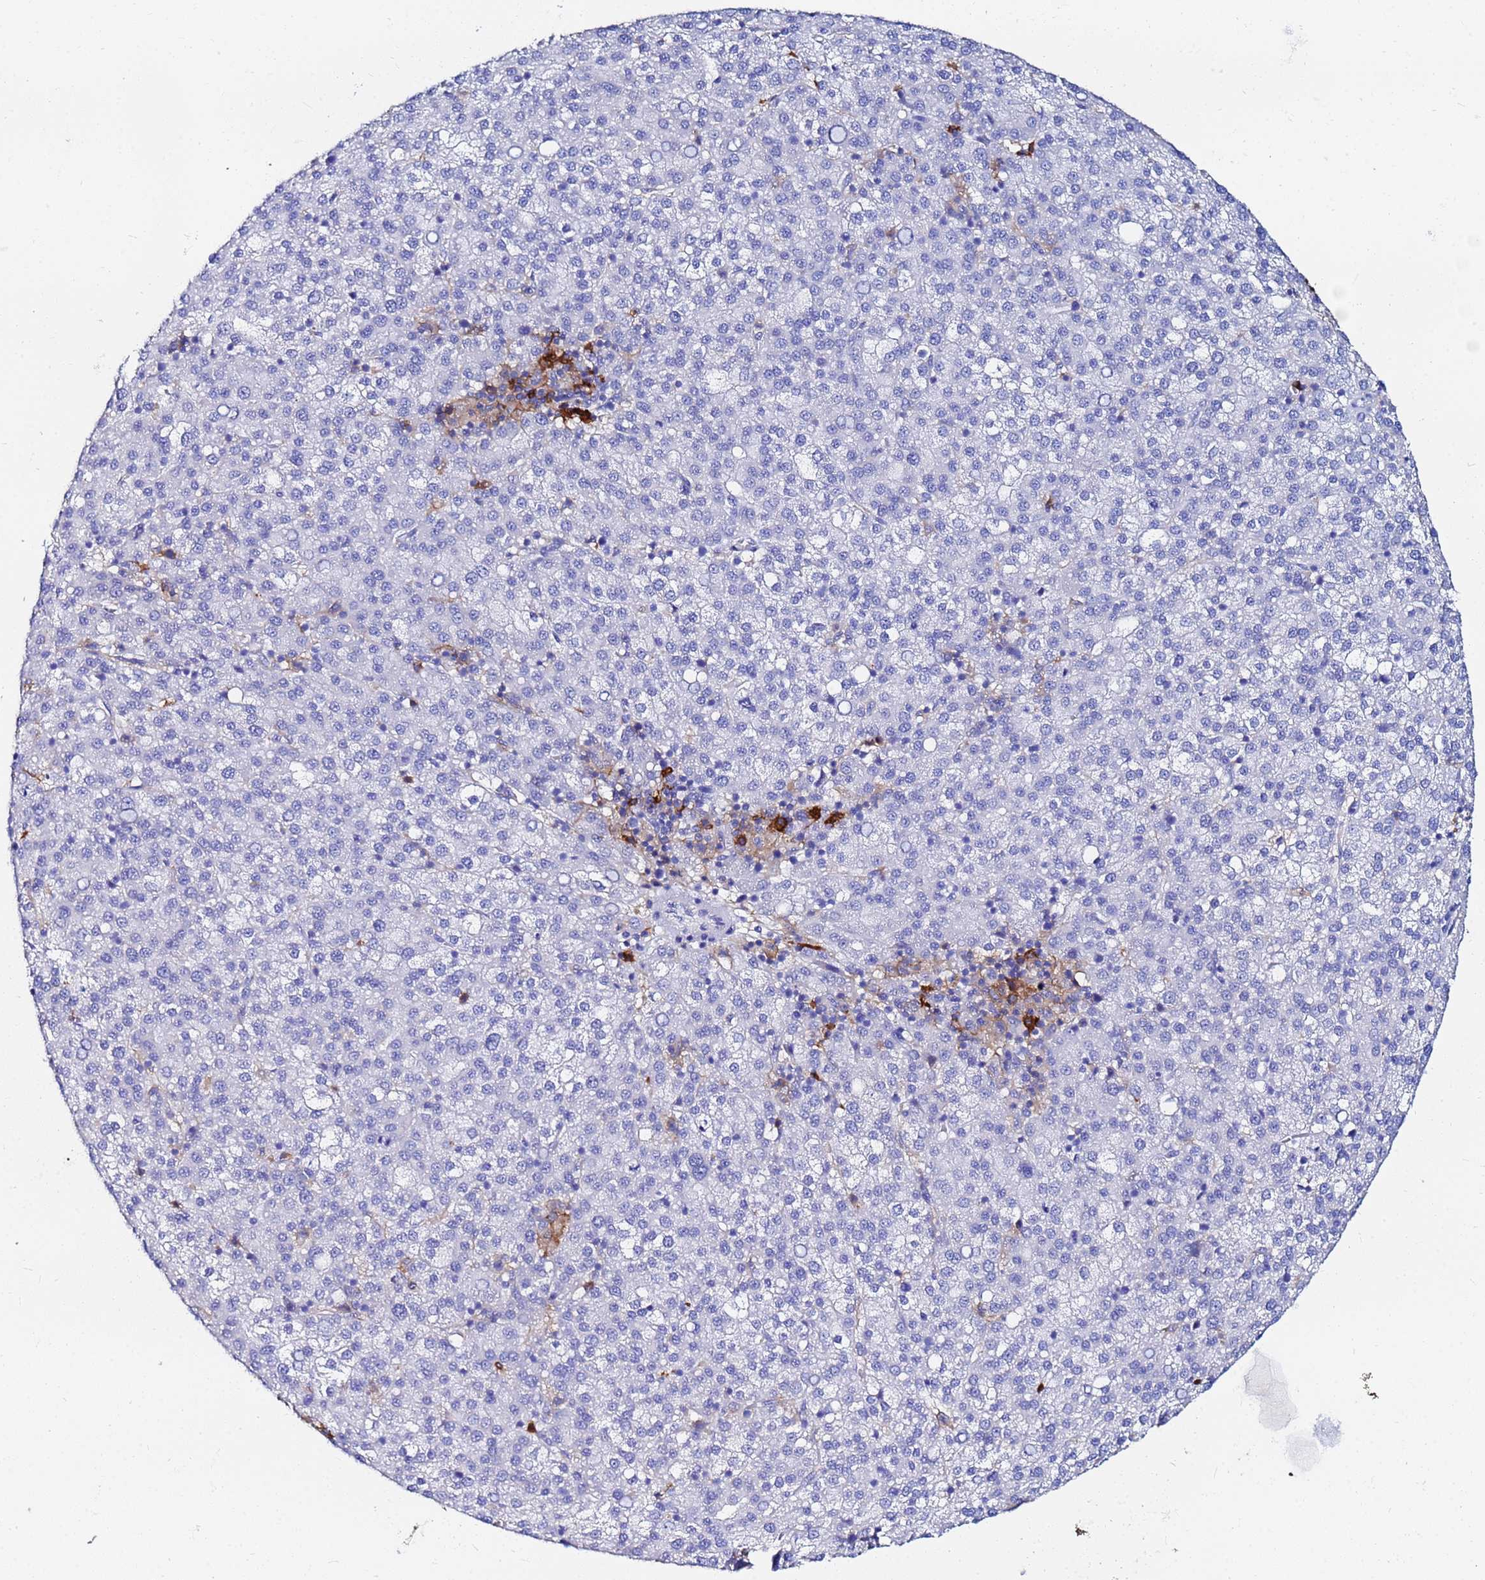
{"staining": {"intensity": "negative", "quantity": "none", "location": "none"}, "tissue": "liver cancer", "cell_type": "Tumor cells", "image_type": "cancer", "snomed": [{"axis": "morphology", "description": "Carcinoma, Hepatocellular, NOS"}, {"axis": "topography", "description": "Liver"}], "caption": "Immunohistochemistry (IHC) photomicrograph of liver cancer (hepatocellular carcinoma) stained for a protein (brown), which exhibits no expression in tumor cells.", "gene": "BASP1", "patient": {"sex": "female", "age": 58}}